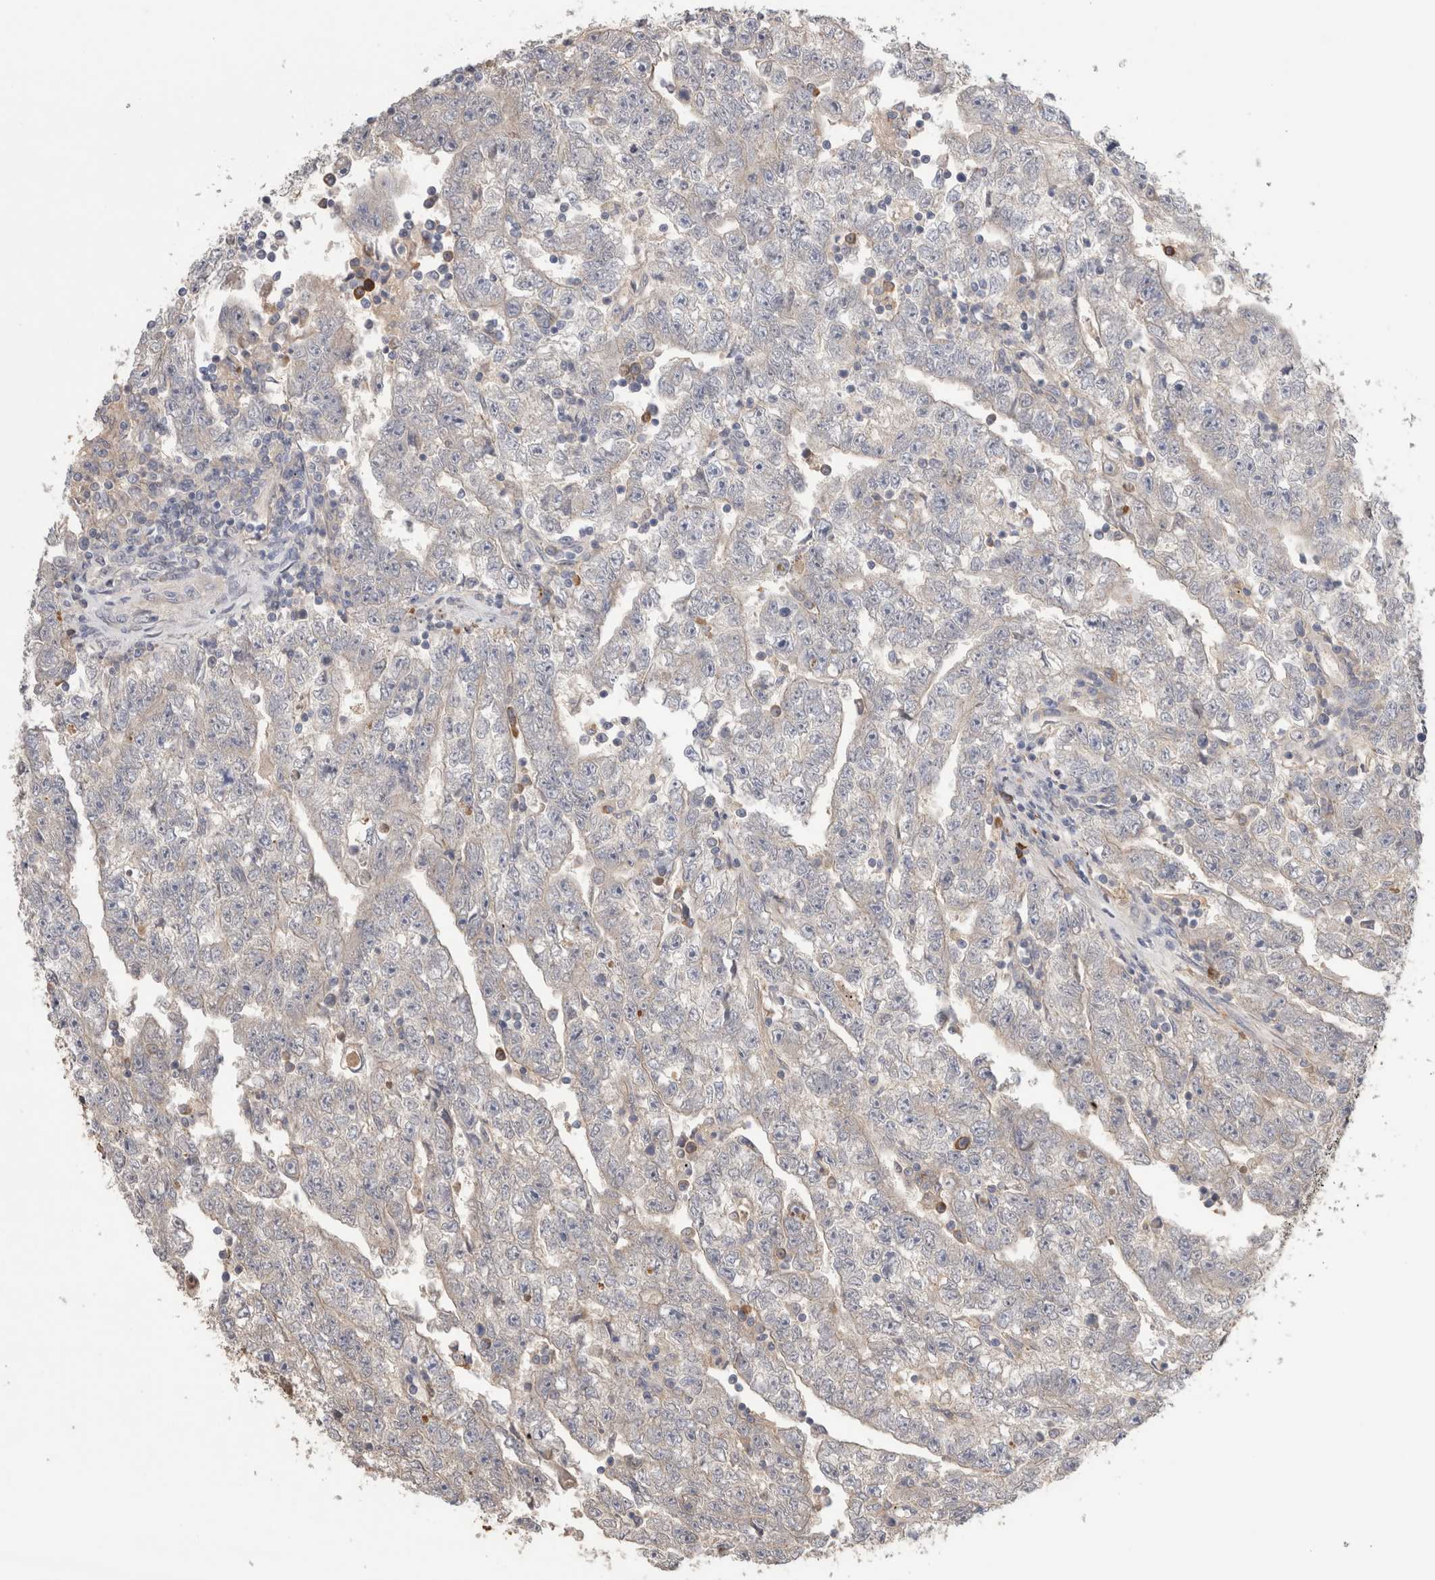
{"staining": {"intensity": "negative", "quantity": "none", "location": "none"}, "tissue": "testis cancer", "cell_type": "Tumor cells", "image_type": "cancer", "snomed": [{"axis": "morphology", "description": "Carcinoma, Embryonal, NOS"}, {"axis": "topography", "description": "Testis"}], "caption": "Immunohistochemistry image of neoplastic tissue: testis cancer stained with DAB reveals no significant protein expression in tumor cells. (Stains: DAB immunohistochemistry with hematoxylin counter stain, Microscopy: brightfield microscopy at high magnification).", "gene": "PPP3CC", "patient": {"sex": "male", "age": 25}}